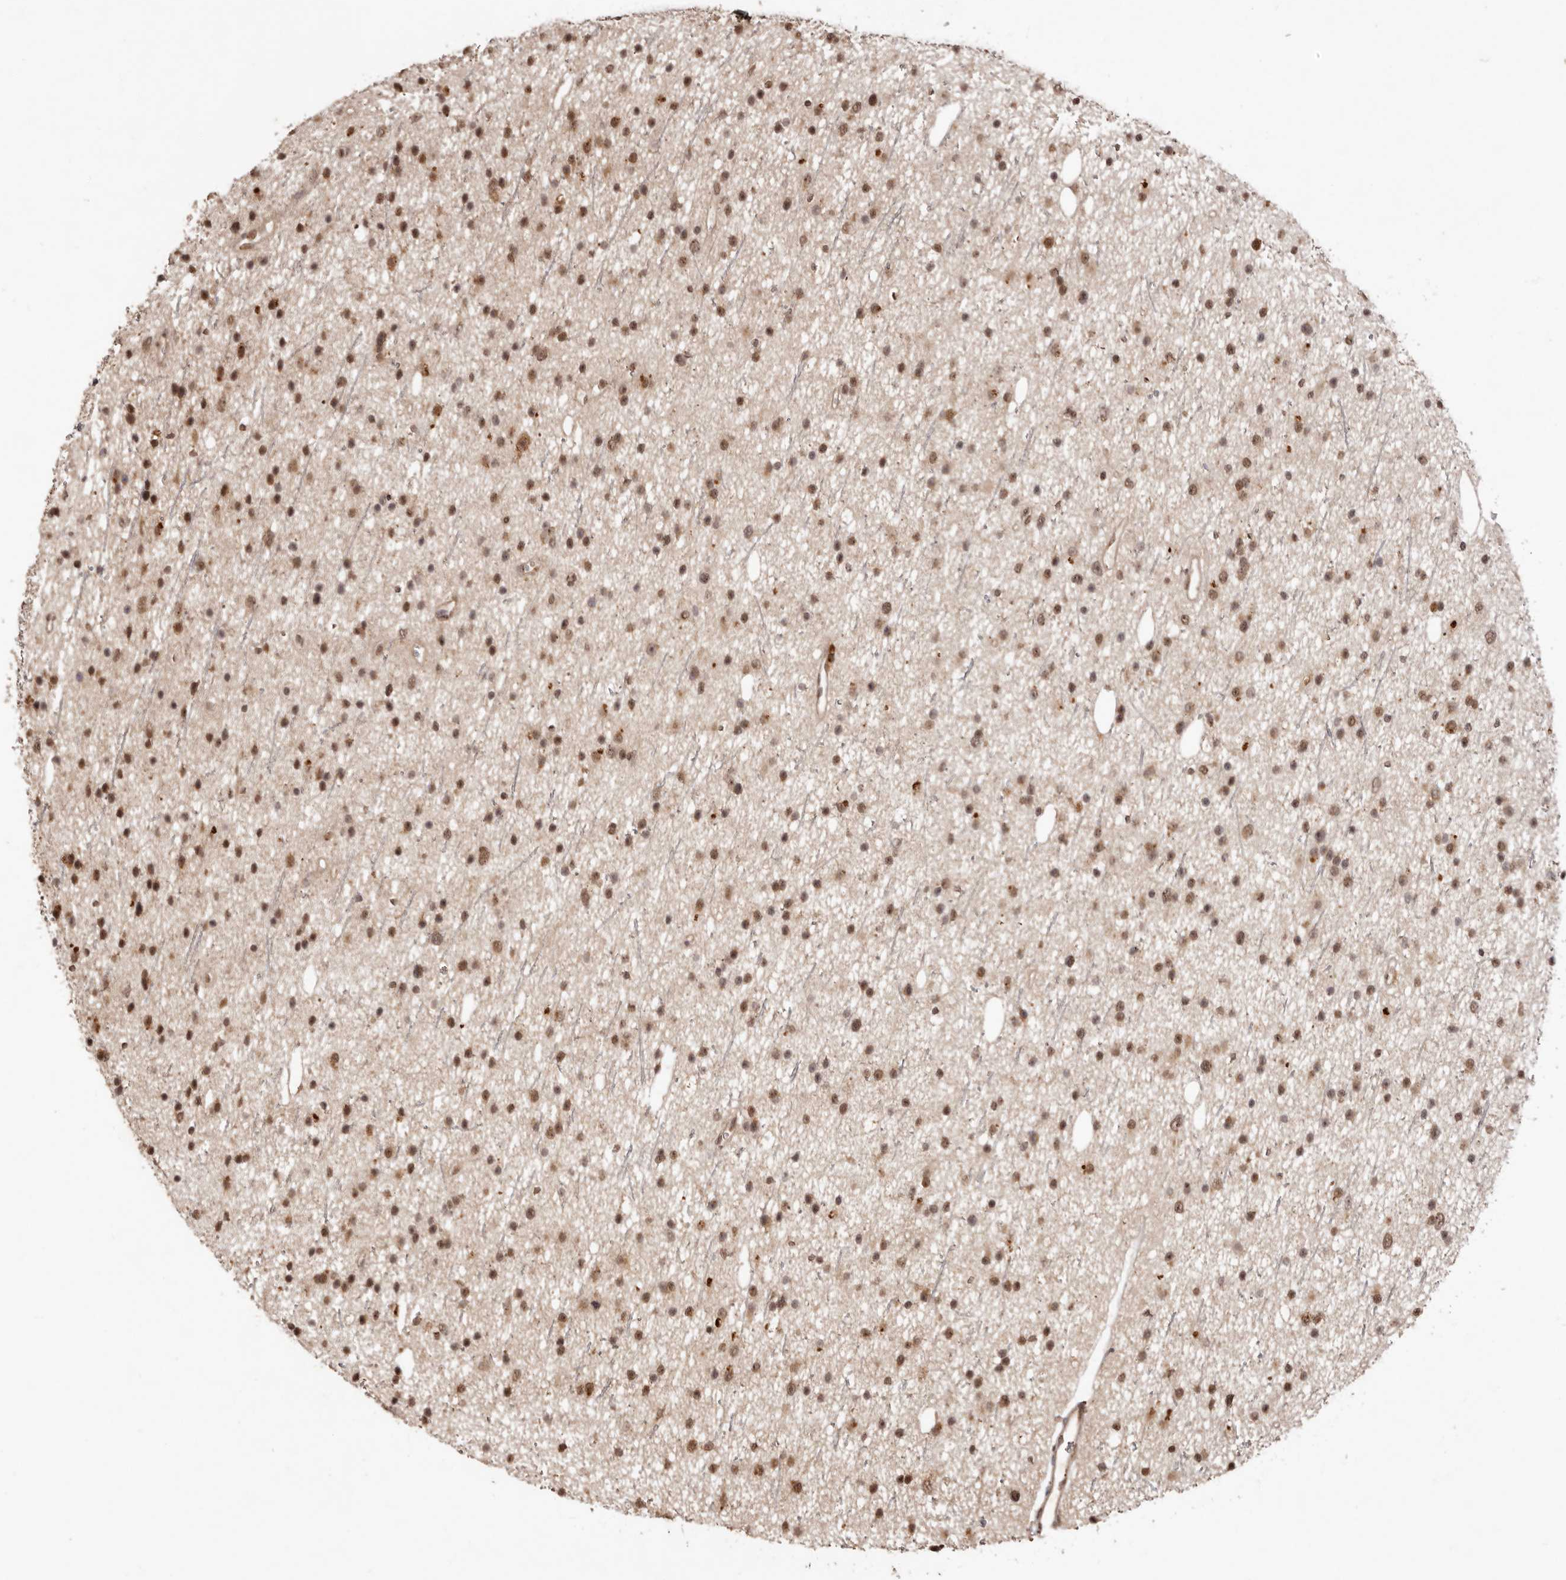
{"staining": {"intensity": "moderate", "quantity": ">75%", "location": "cytoplasmic/membranous,nuclear"}, "tissue": "glioma", "cell_type": "Tumor cells", "image_type": "cancer", "snomed": [{"axis": "morphology", "description": "Glioma, malignant, Low grade"}, {"axis": "topography", "description": "Cerebral cortex"}], "caption": "The micrograph exhibits a brown stain indicating the presence of a protein in the cytoplasmic/membranous and nuclear of tumor cells in glioma. The protein of interest is stained brown, and the nuclei are stained in blue (DAB (3,3'-diaminobenzidine) IHC with brightfield microscopy, high magnification).", "gene": "NOTCH1", "patient": {"sex": "female", "age": 39}}